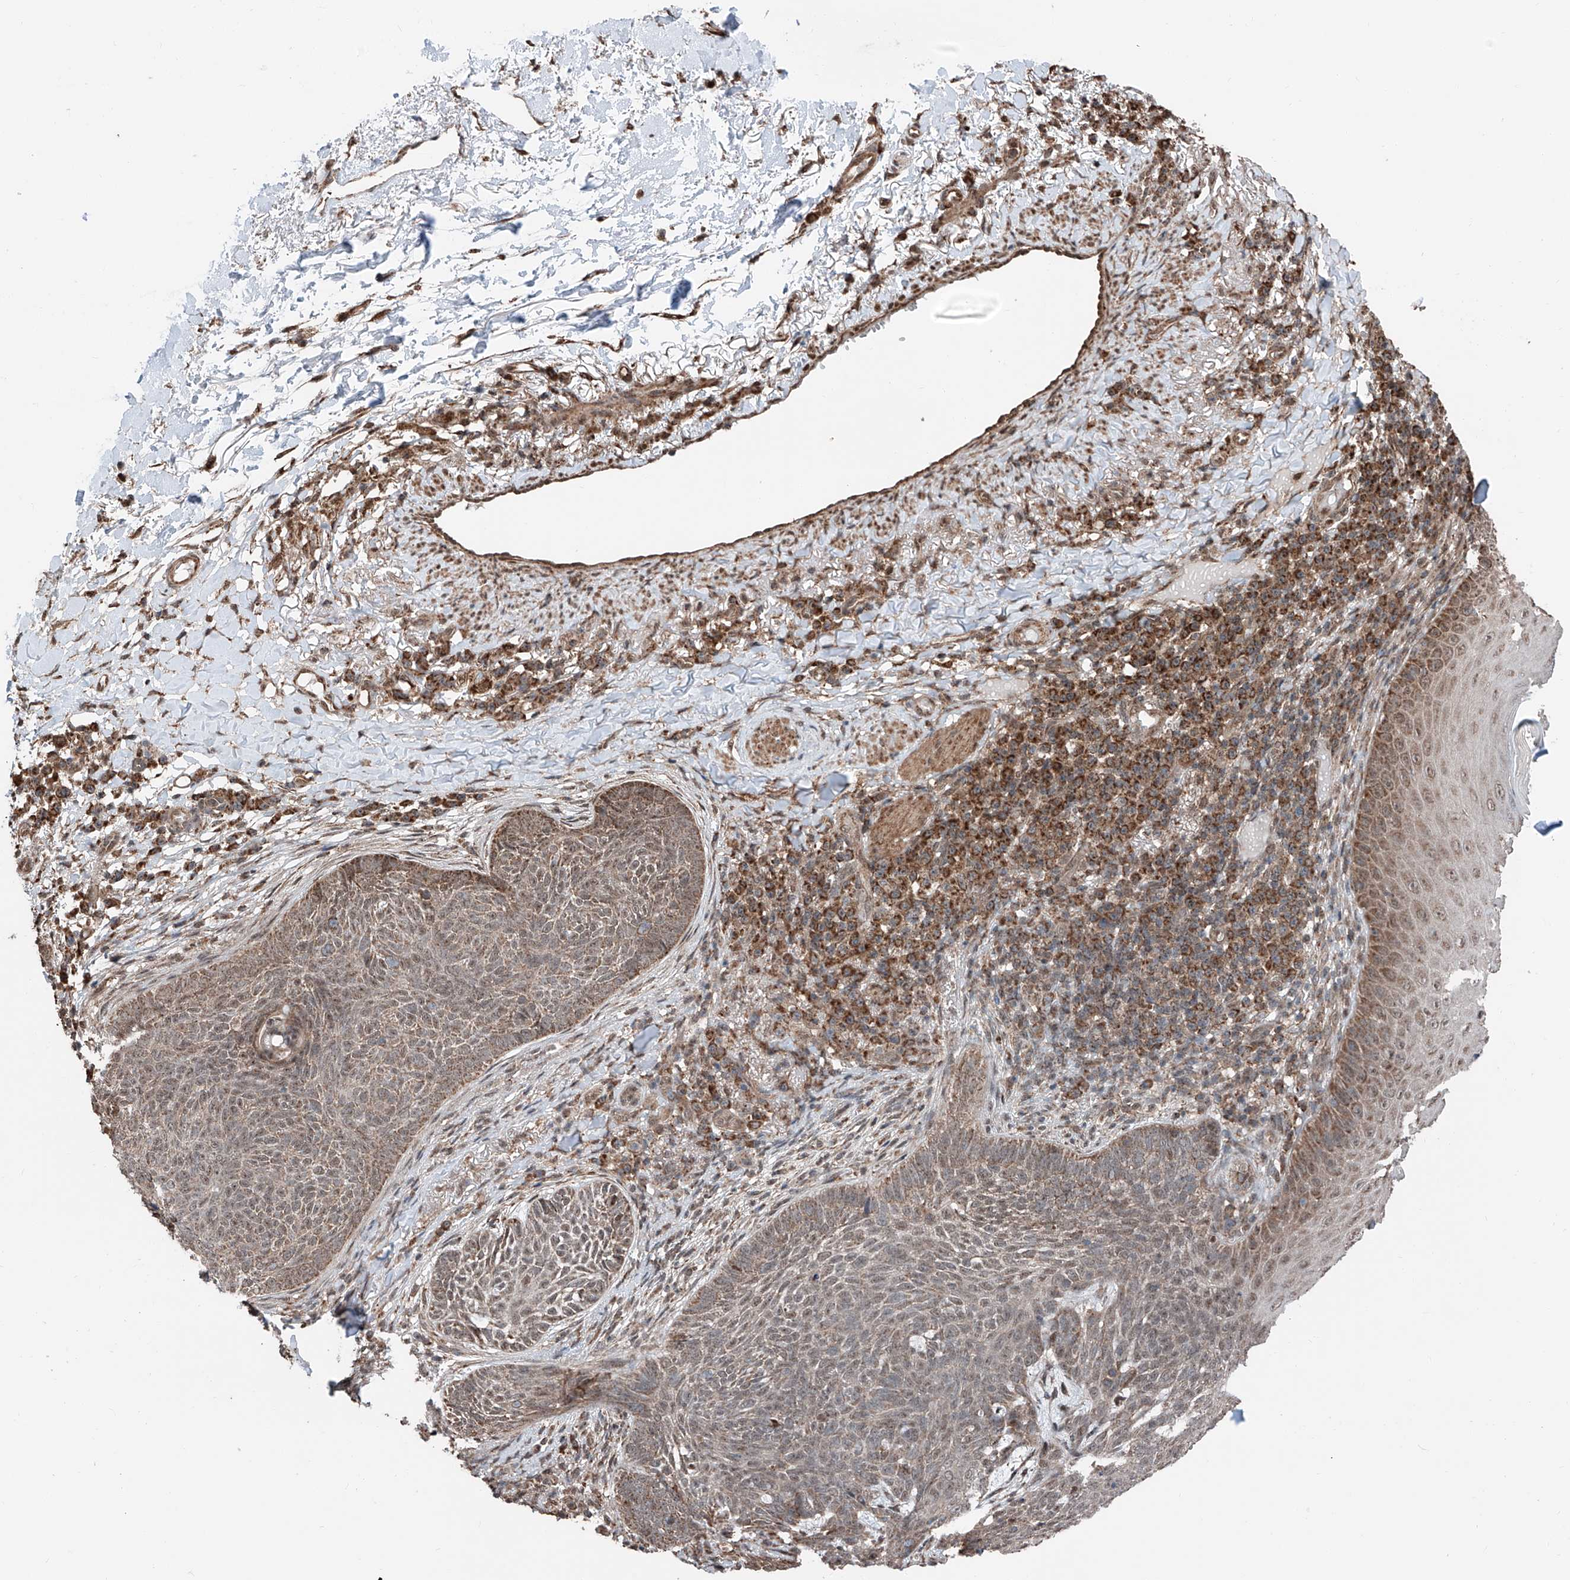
{"staining": {"intensity": "weak", "quantity": ">75%", "location": "cytoplasmic/membranous,nuclear"}, "tissue": "skin cancer", "cell_type": "Tumor cells", "image_type": "cancer", "snomed": [{"axis": "morphology", "description": "Basal cell carcinoma"}, {"axis": "topography", "description": "Skin"}], "caption": "Immunohistochemistry photomicrograph of neoplastic tissue: skin basal cell carcinoma stained using immunohistochemistry demonstrates low levels of weak protein expression localized specifically in the cytoplasmic/membranous and nuclear of tumor cells, appearing as a cytoplasmic/membranous and nuclear brown color.", "gene": "ZNF445", "patient": {"sex": "male", "age": 85}}